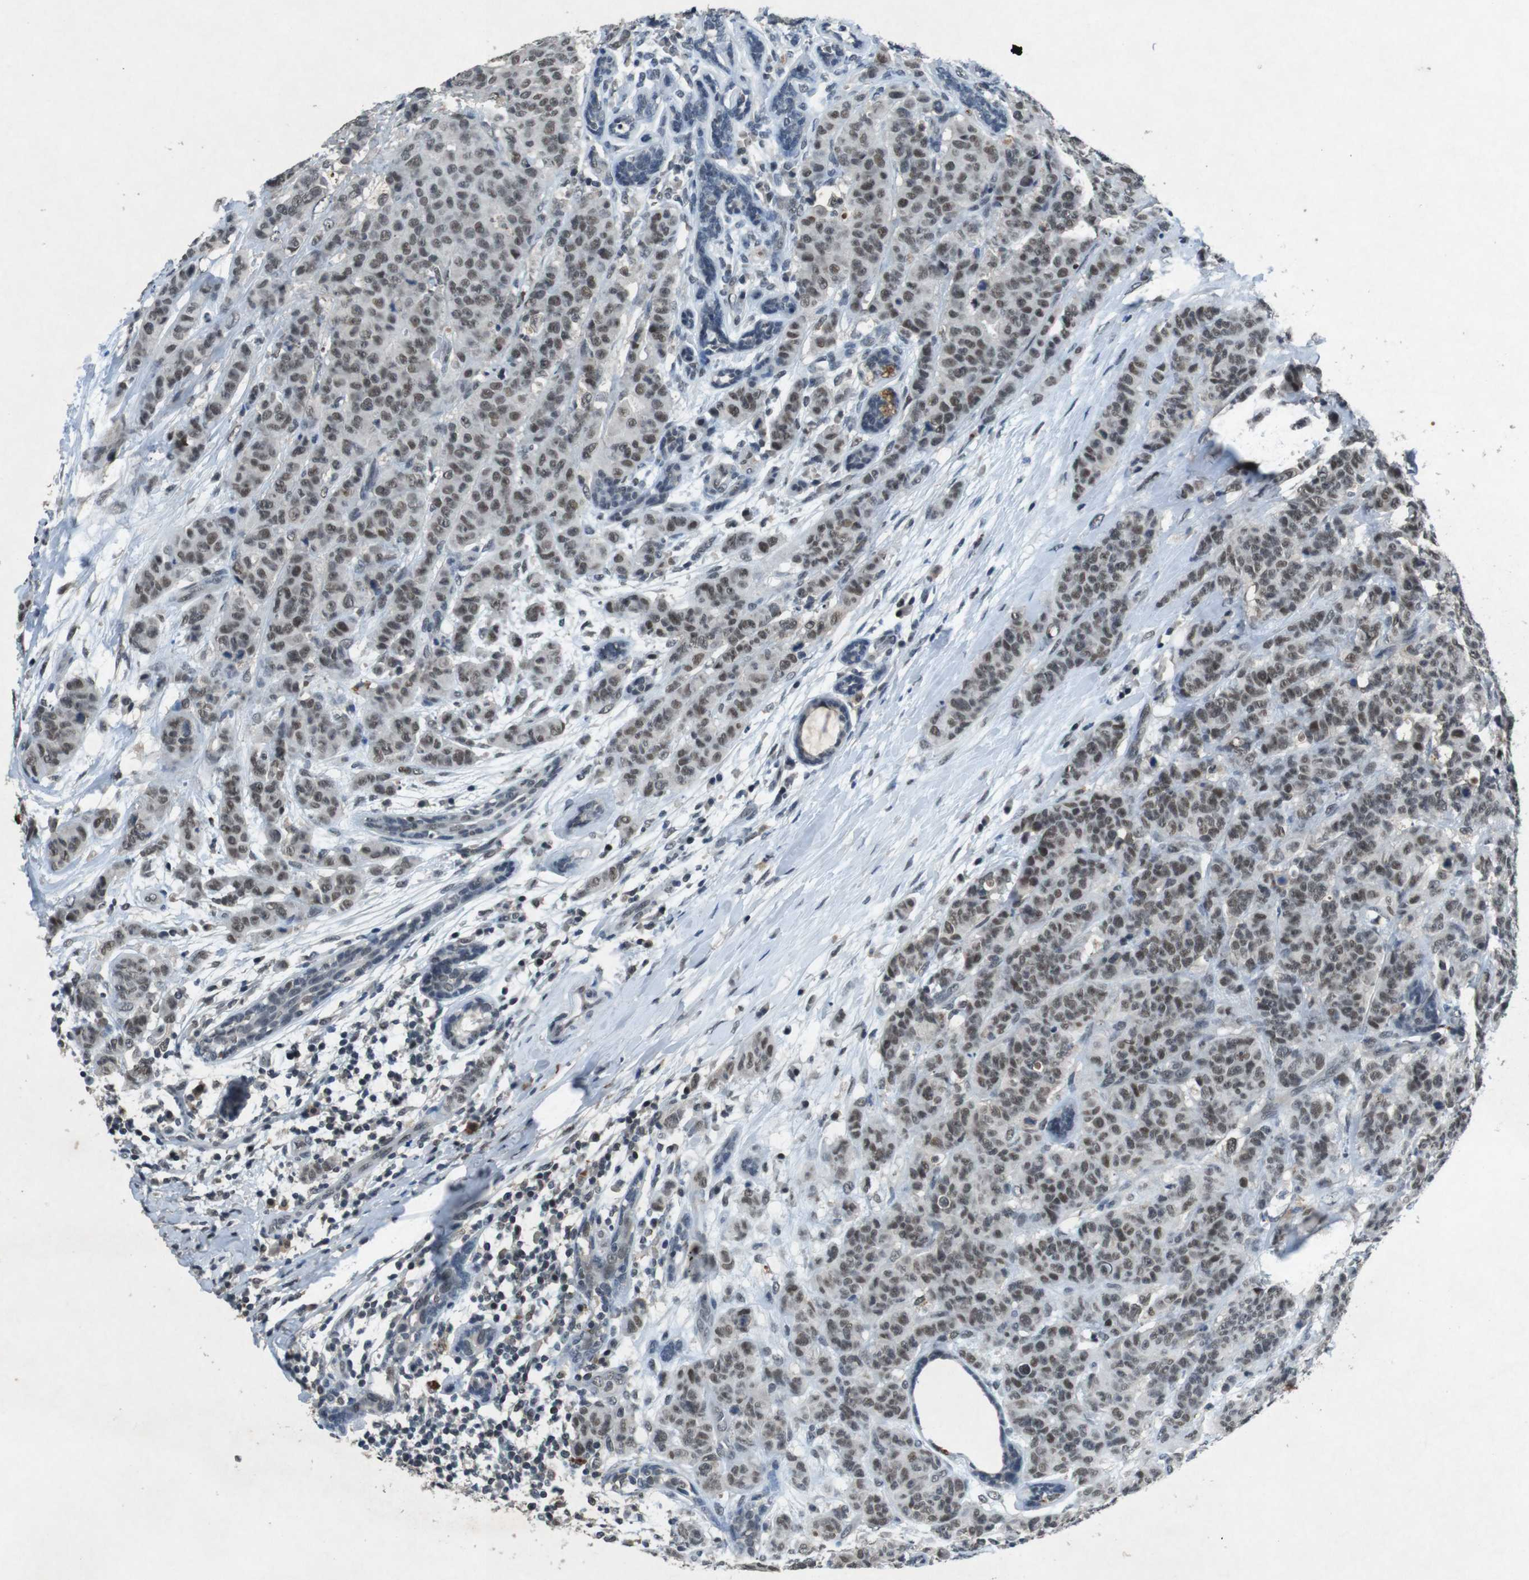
{"staining": {"intensity": "weak", "quantity": ">75%", "location": "nuclear"}, "tissue": "breast cancer", "cell_type": "Tumor cells", "image_type": "cancer", "snomed": [{"axis": "morphology", "description": "Normal tissue, NOS"}, {"axis": "morphology", "description": "Duct carcinoma"}, {"axis": "topography", "description": "Breast"}], "caption": "Intraductal carcinoma (breast) stained with DAB immunohistochemistry (IHC) shows low levels of weak nuclear positivity in approximately >75% of tumor cells.", "gene": "USP7", "patient": {"sex": "female", "age": 40}}